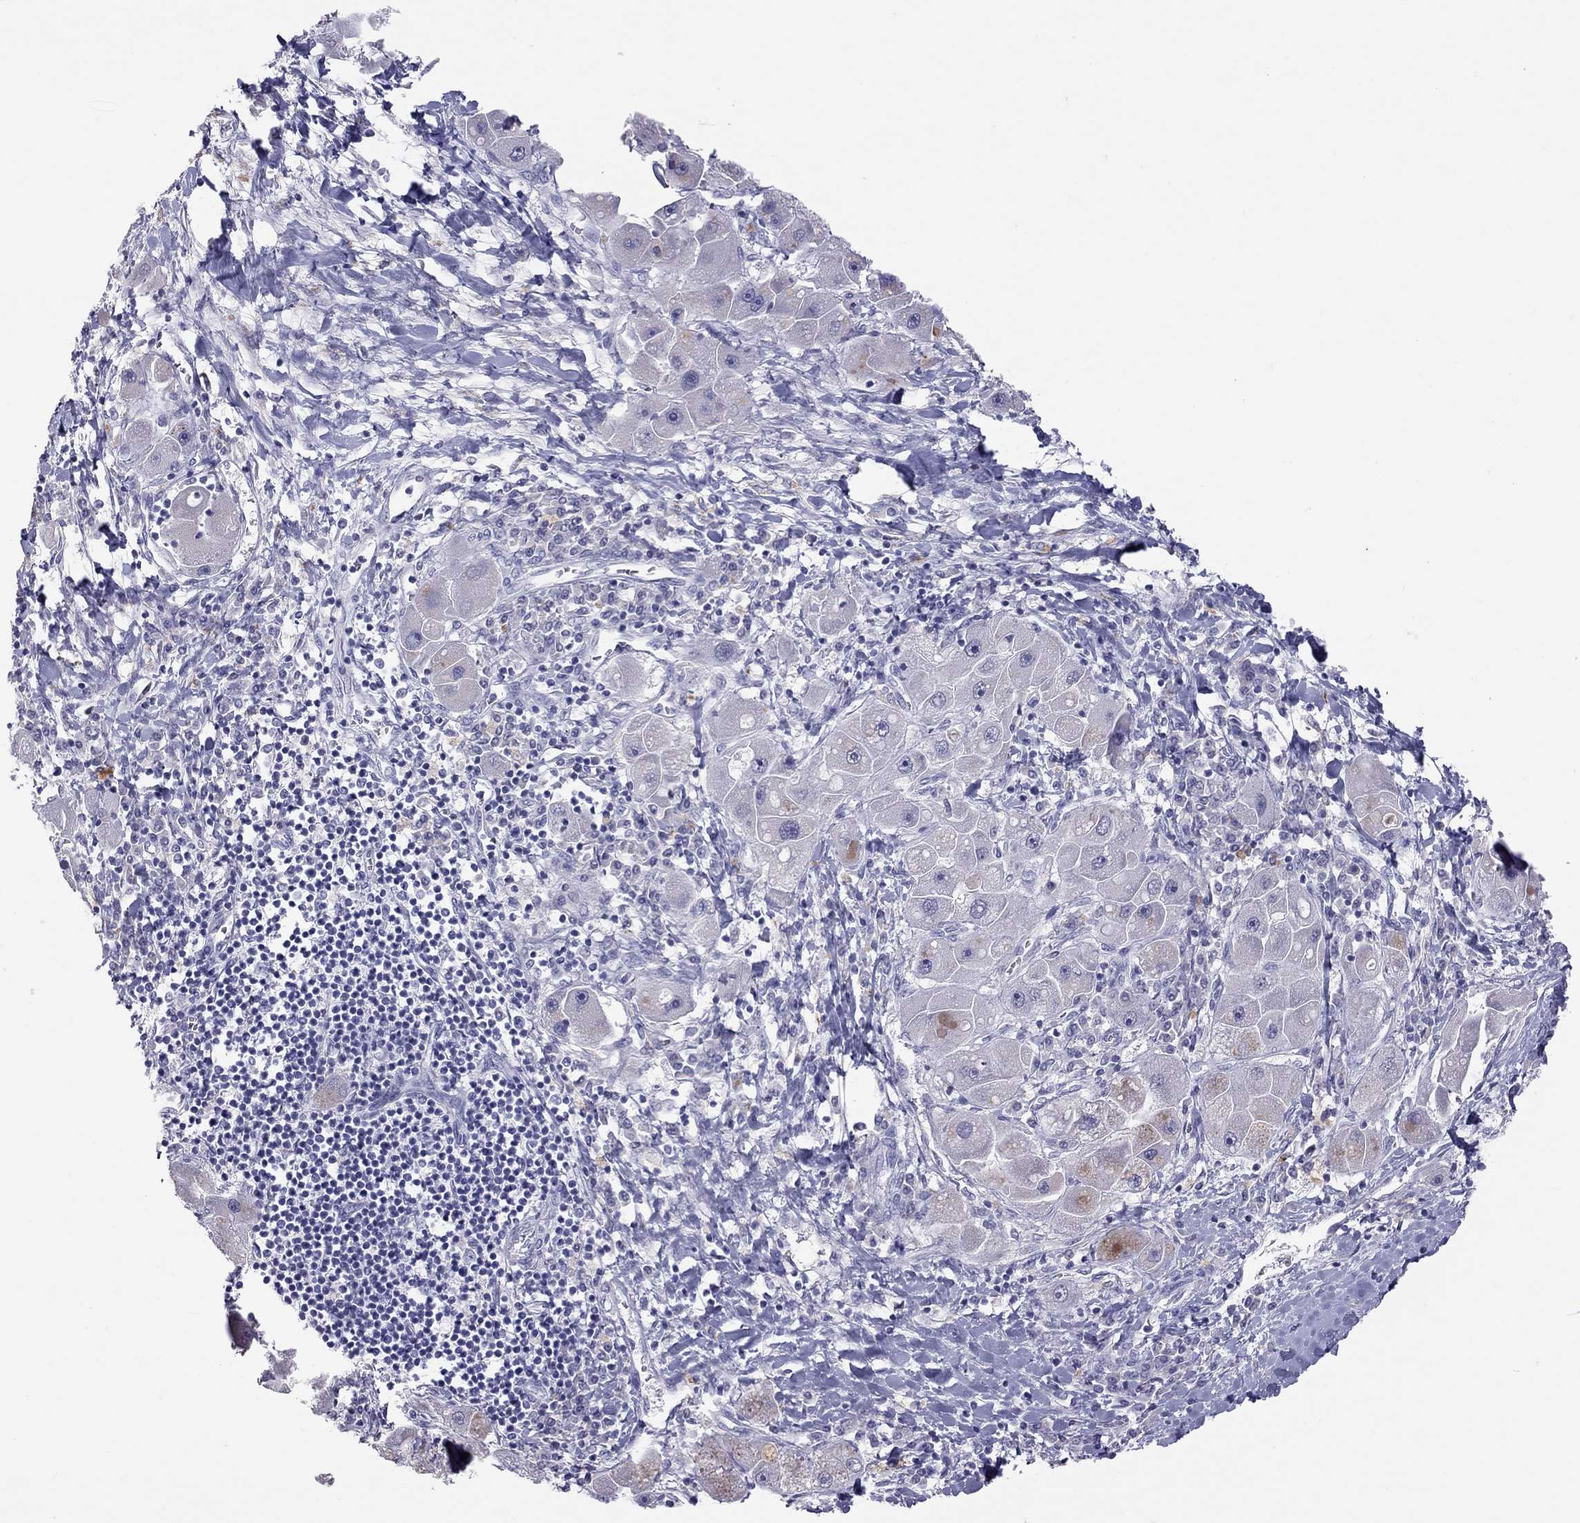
{"staining": {"intensity": "negative", "quantity": "none", "location": "none"}, "tissue": "liver cancer", "cell_type": "Tumor cells", "image_type": "cancer", "snomed": [{"axis": "morphology", "description": "Carcinoma, Hepatocellular, NOS"}, {"axis": "topography", "description": "Liver"}], "caption": "Image shows no protein staining in tumor cells of liver cancer (hepatocellular carcinoma) tissue.", "gene": "MUC16", "patient": {"sex": "male", "age": 24}}